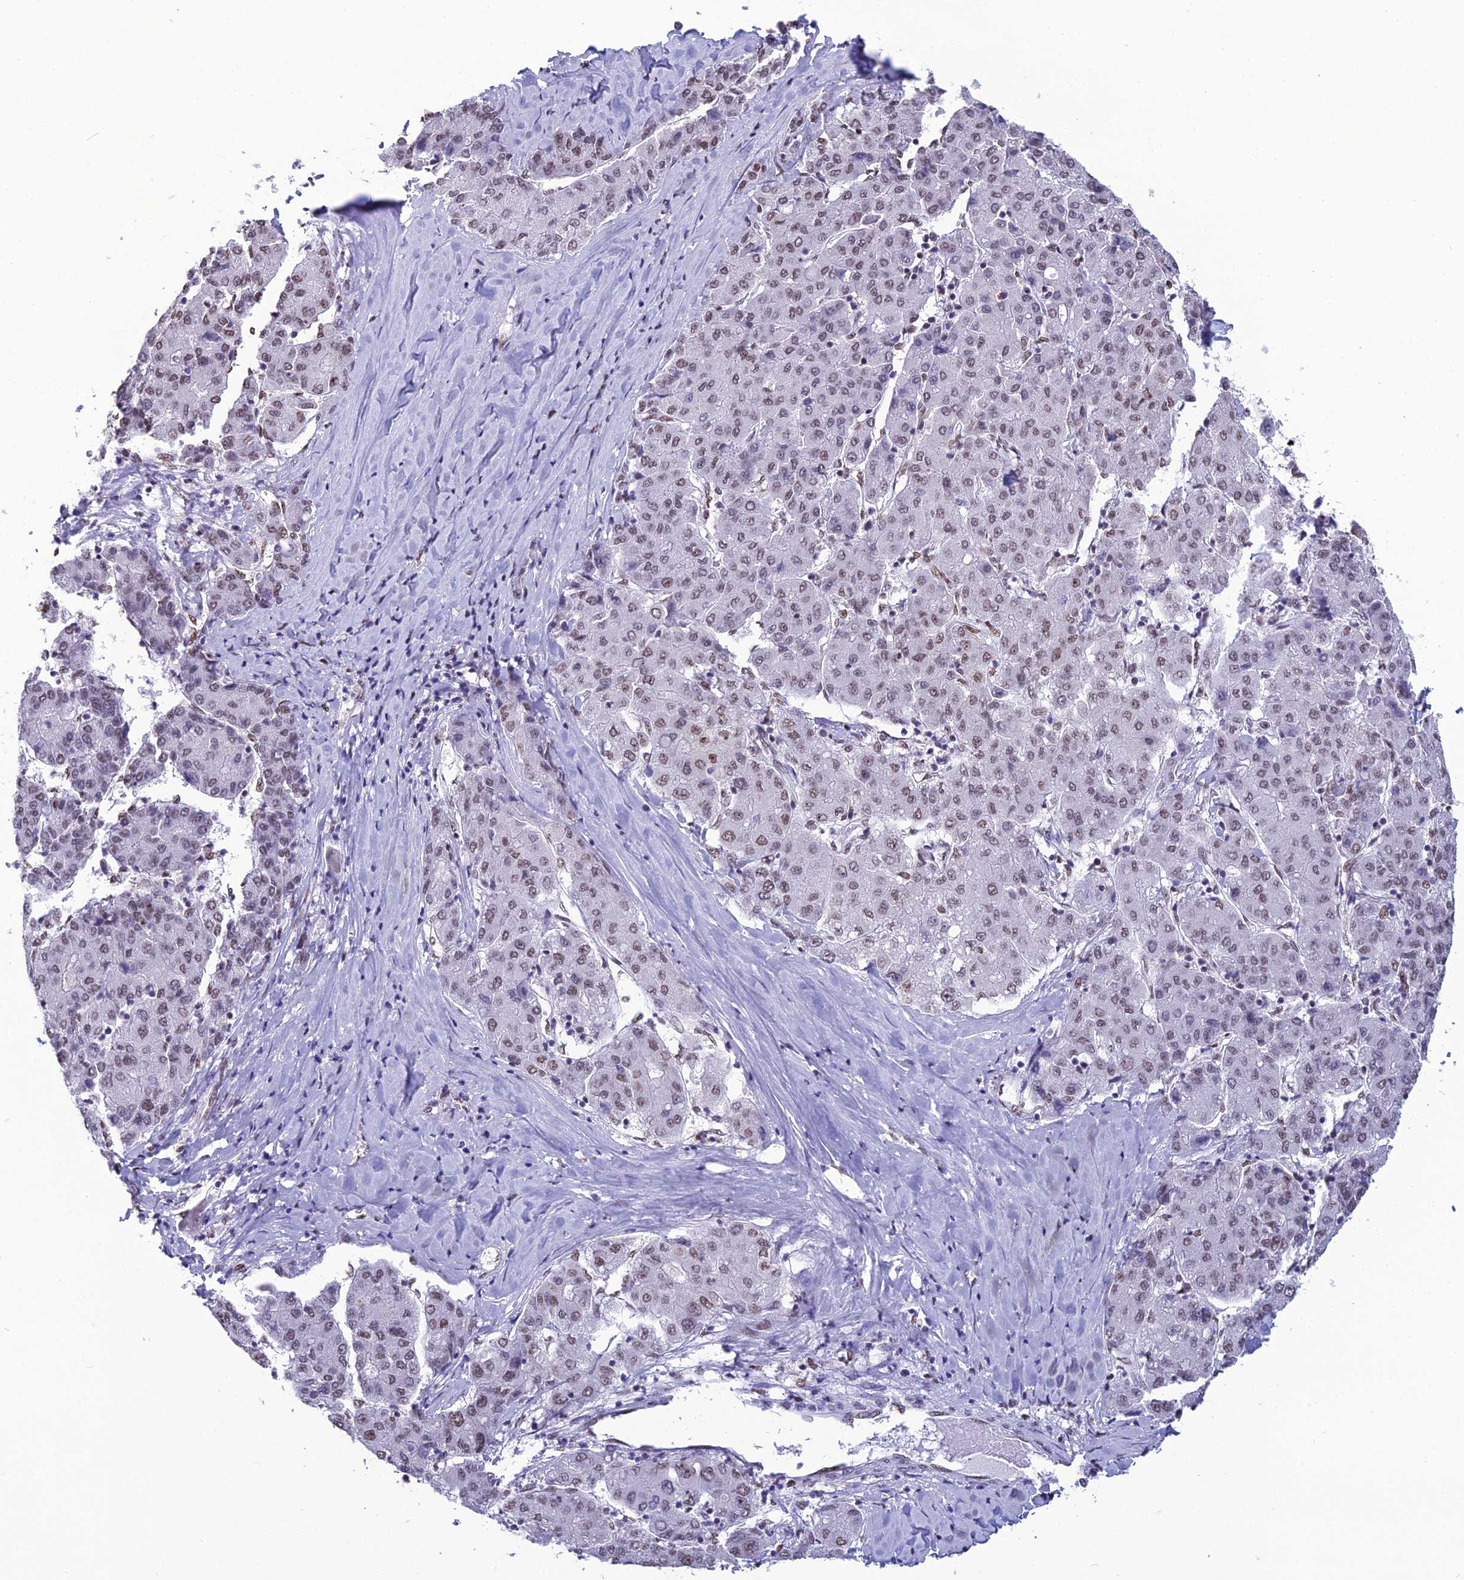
{"staining": {"intensity": "weak", "quantity": "25%-75%", "location": "nuclear"}, "tissue": "liver cancer", "cell_type": "Tumor cells", "image_type": "cancer", "snomed": [{"axis": "morphology", "description": "Carcinoma, Hepatocellular, NOS"}, {"axis": "topography", "description": "Liver"}], "caption": "A high-resolution image shows immunohistochemistry staining of liver cancer (hepatocellular carcinoma), which displays weak nuclear expression in approximately 25%-75% of tumor cells. The staining is performed using DAB (3,3'-diaminobenzidine) brown chromogen to label protein expression. The nuclei are counter-stained blue using hematoxylin.", "gene": "PRAMEF12", "patient": {"sex": "male", "age": 65}}